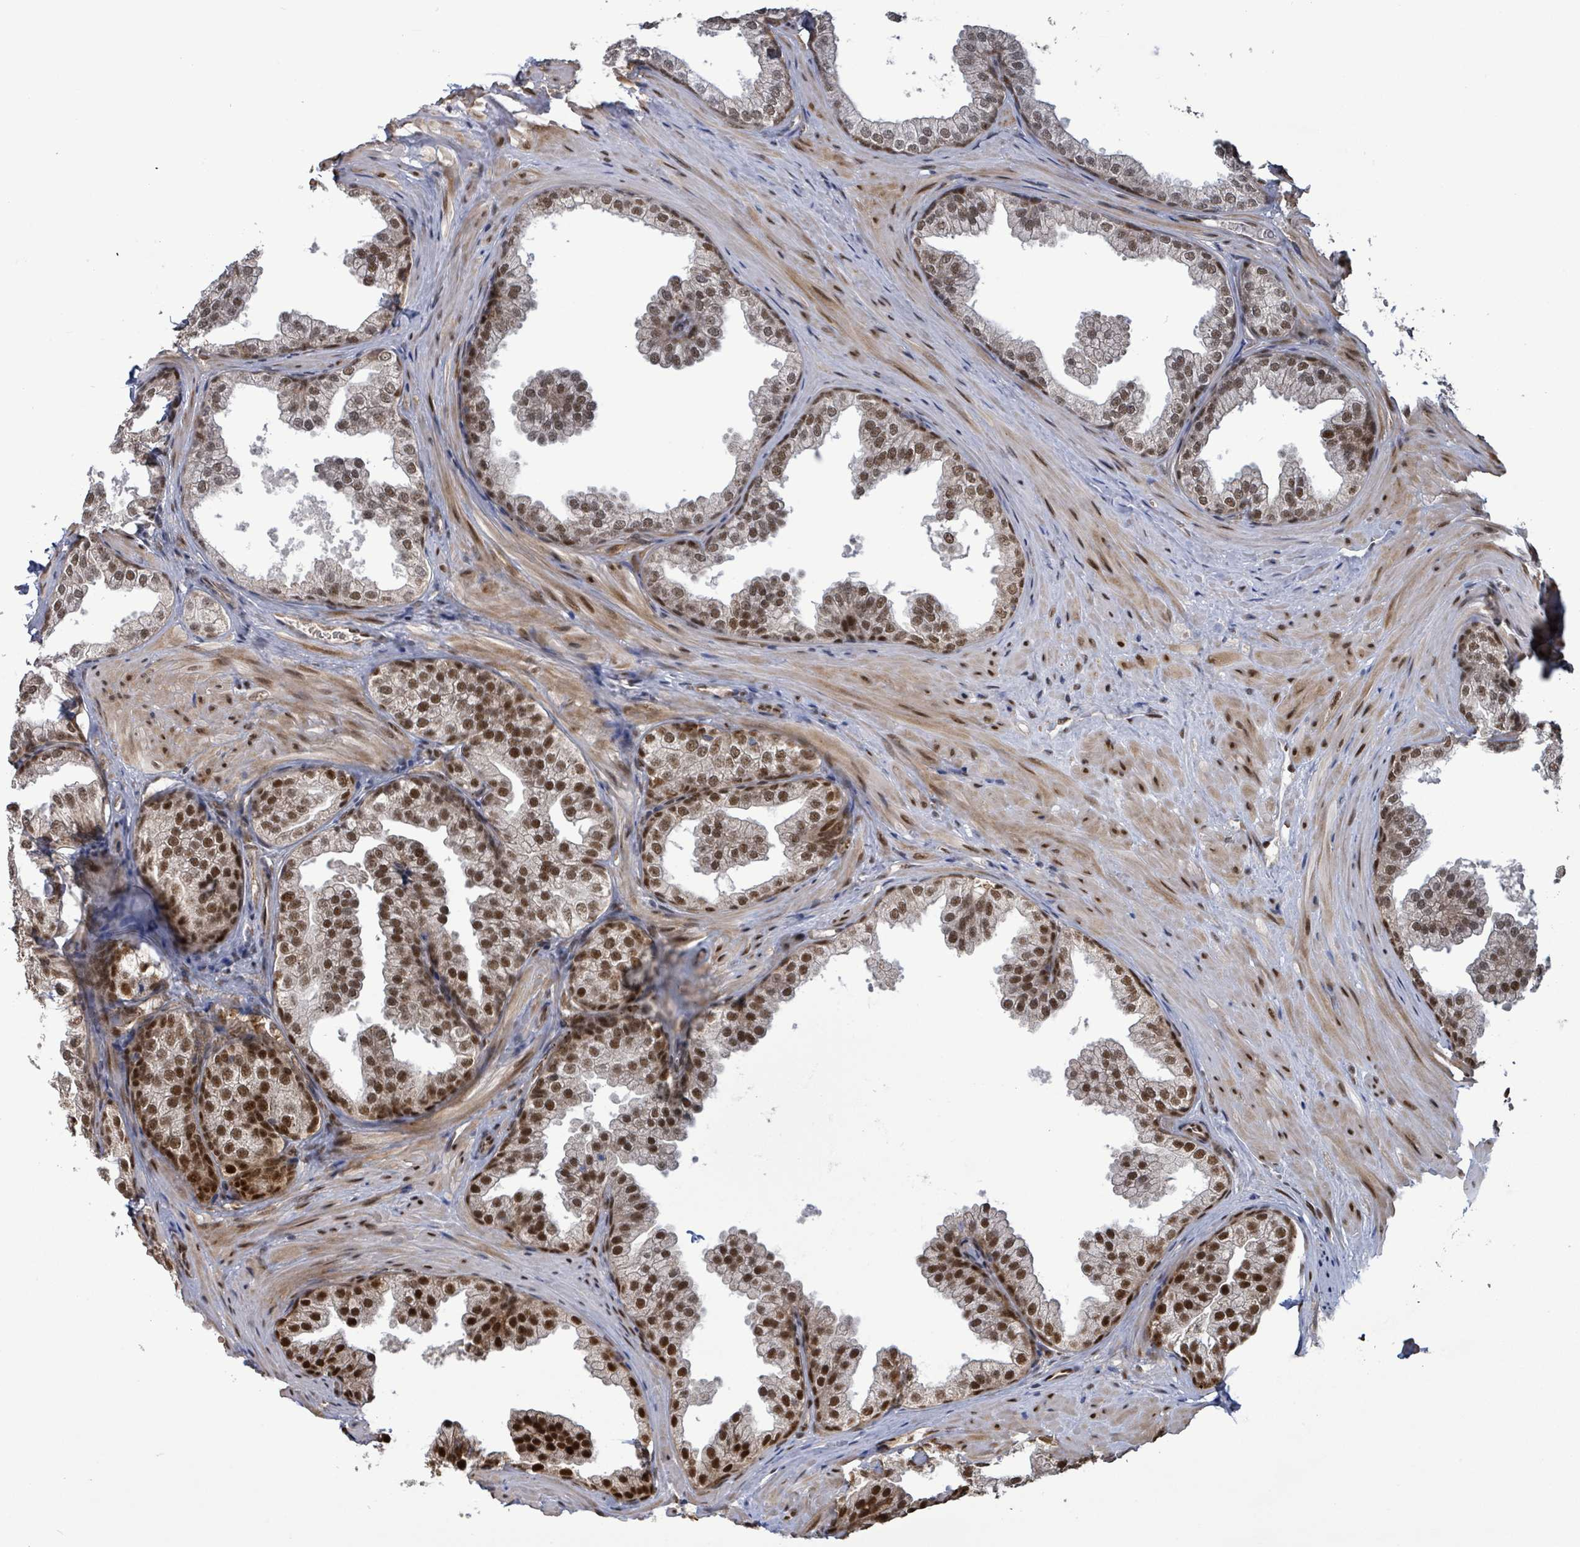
{"staining": {"intensity": "moderate", "quantity": ">75%", "location": "nuclear"}, "tissue": "prostate", "cell_type": "Glandular cells", "image_type": "normal", "snomed": [{"axis": "morphology", "description": "Normal tissue, NOS"}, {"axis": "topography", "description": "Prostate"}], "caption": "Immunohistochemistry (DAB) staining of benign human prostate reveals moderate nuclear protein staining in about >75% of glandular cells. (Stains: DAB in brown, nuclei in blue, Microscopy: brightfield microscopy at high magnification).", "gene": "PATZ1", "patient": {"sex": "male", "age": 37}}